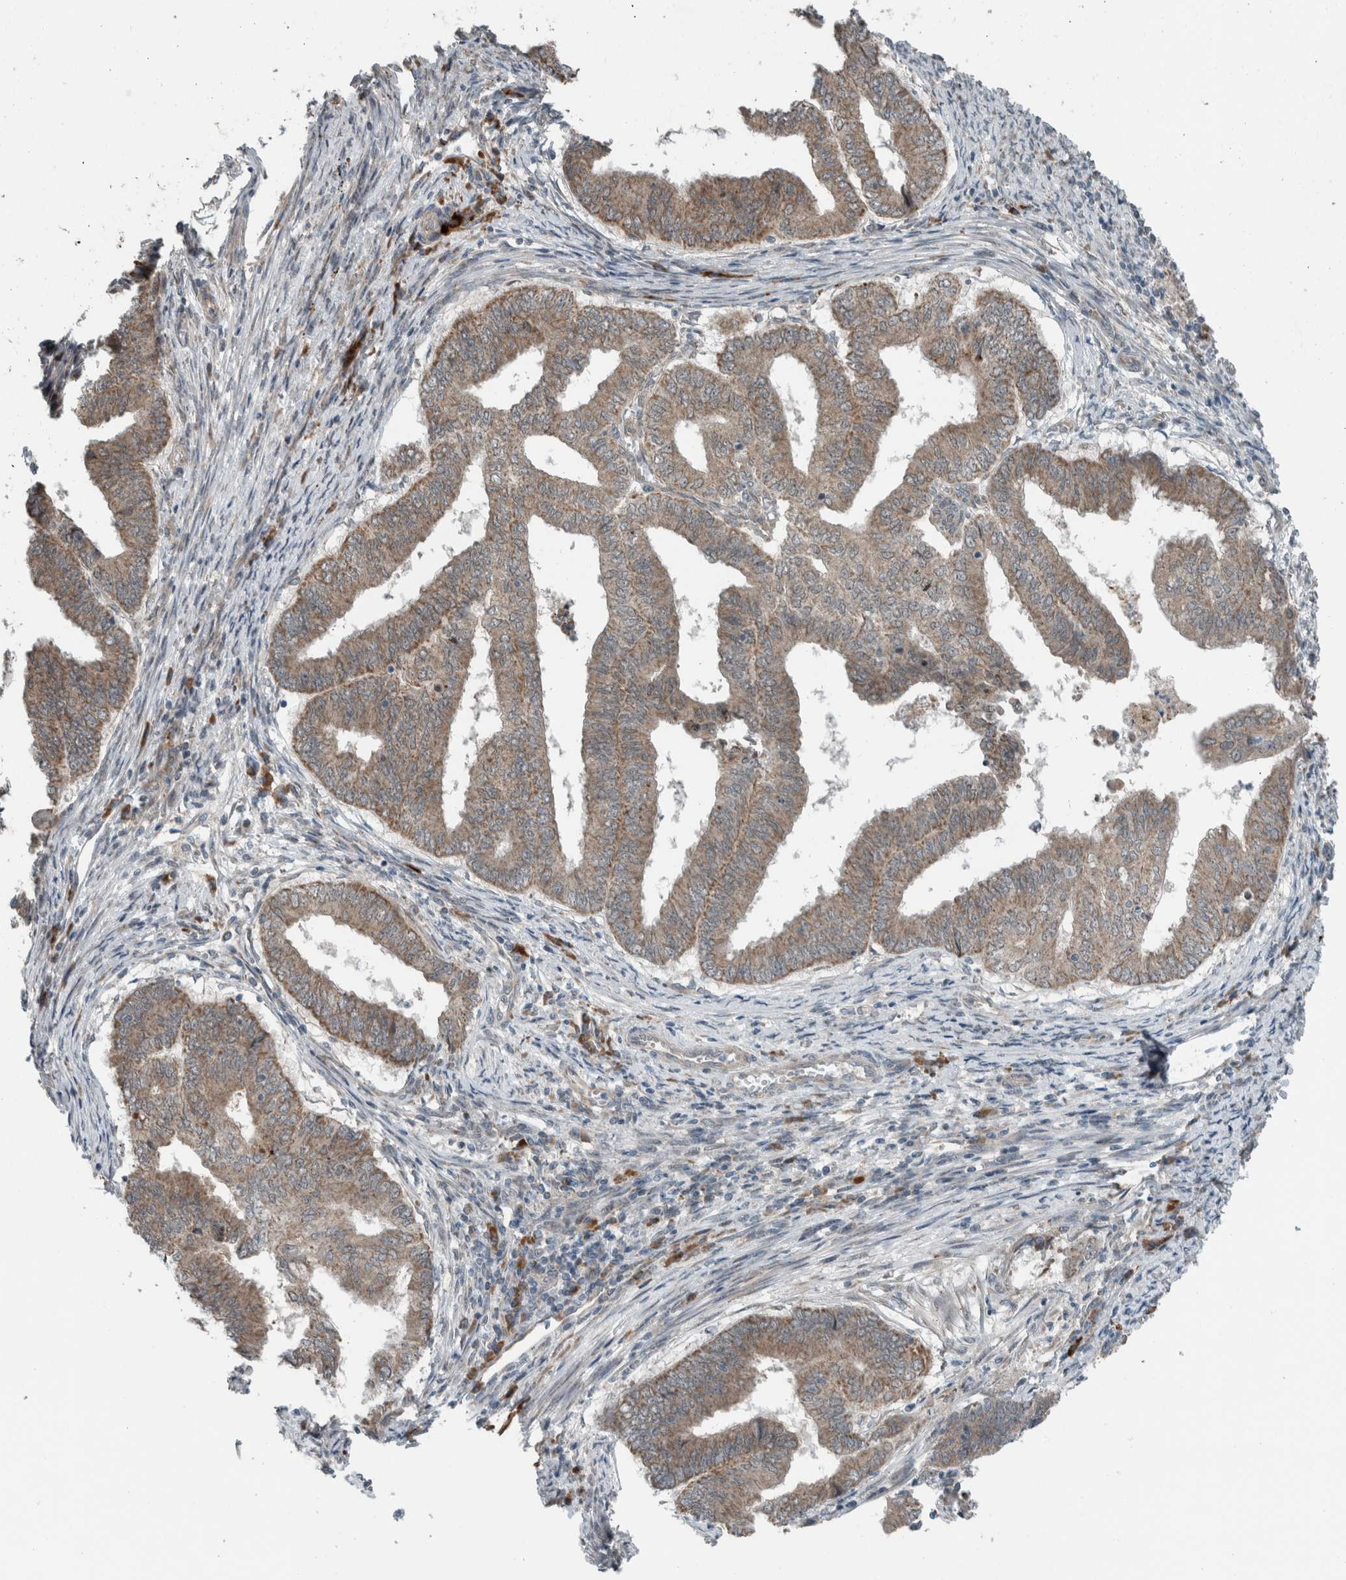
{"staining": {"intensity": "weak", "quantity": ">75%", "location": "cytoplasmic/membranous"}, "tissue": "endometrial cancer", "cell_type": "Tumor cells", "image_type": "cancer", "snomed": [{"axis": "morphology", "description": "Polyp, NOS"}, {"axis": "morphology", "description": "Adenocarcinoma, NOS"}, {"axis": "morphology", "description": "Adenoma, NOS"}, {"axis": "topography", "description": "Endometrium"}], "caption": "High-magnification brightfield microscopy of endometrial cancer stained with DAB (brown) and counterstained with hematoxylin (blue). tumor cells exhibit weak cytoplasmic/membranous expression is identified in approximately>75% of cells. (DAB = brown stain, brightfield microscopy at high magnification).", "gene": "GBA2", "patient": {"sex": "female", "age": 79}}